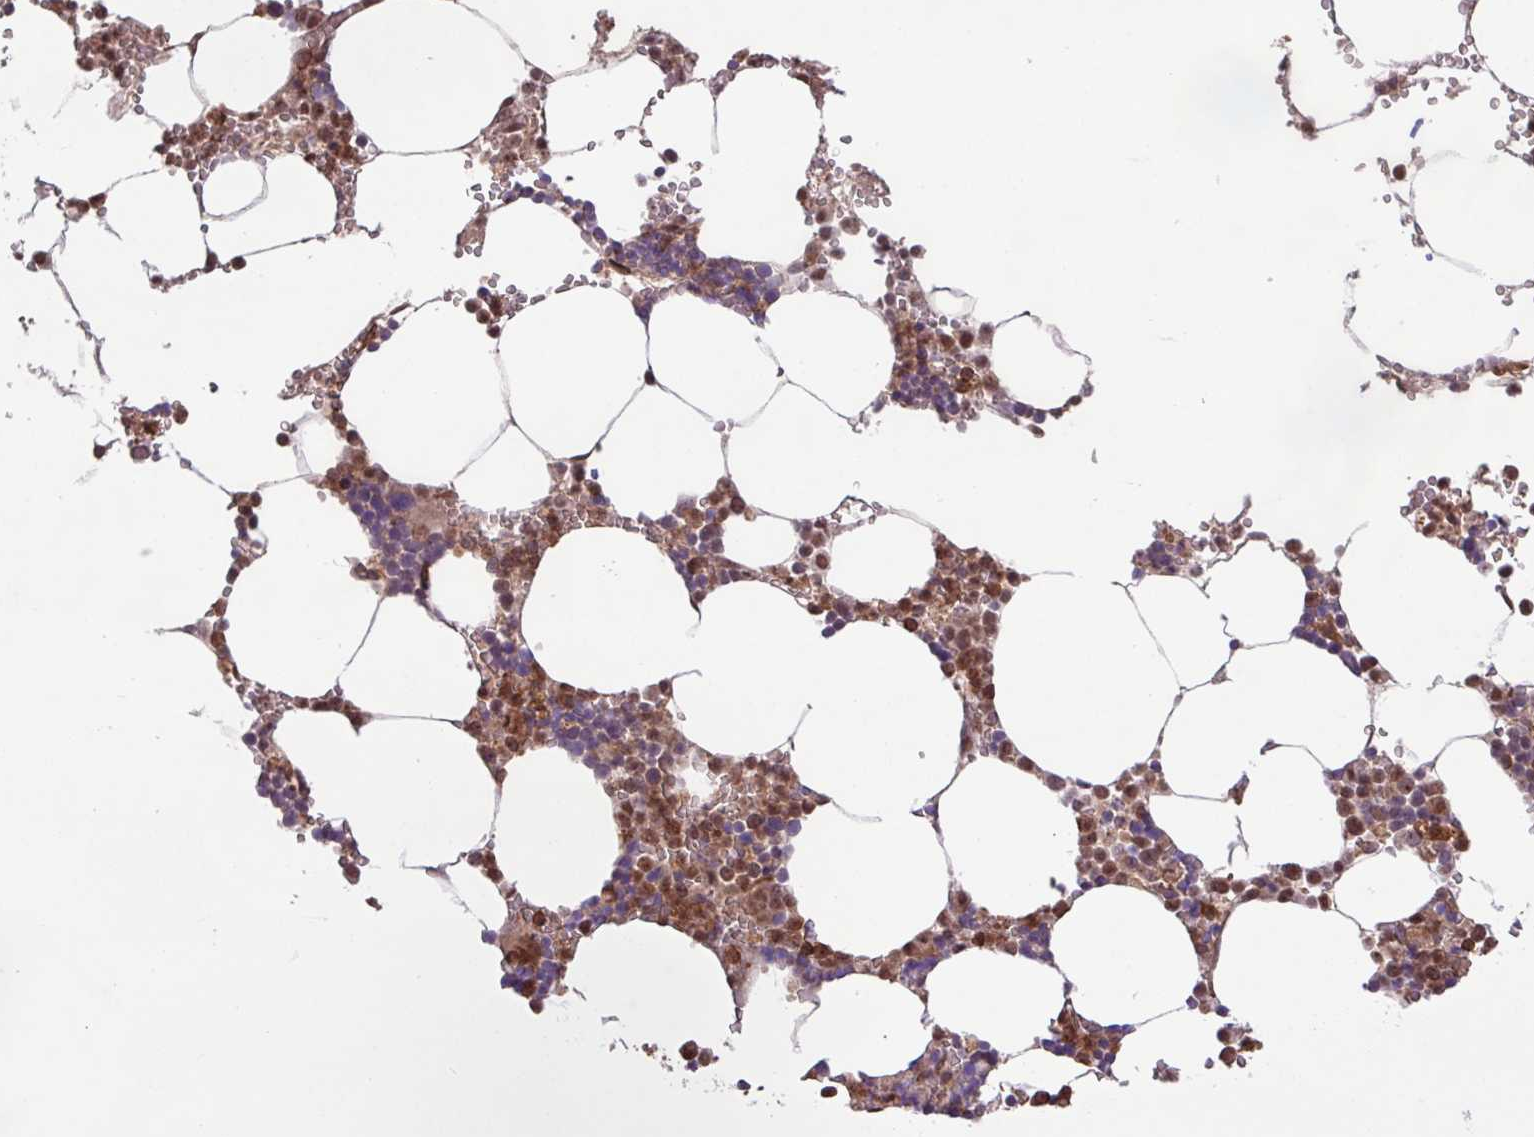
{"staining": {"intensity": "moderate", "quantity": "25%-75%", "location": "cytoplasmic/membranous"}, "tissue": "bone marrow", "cell_type": "Hematopoietic cells", "image_type": "normal", "snomed": [{"axis": "morphology", "description": "Normal tissue, NOS"}, {"axis": "topography", "description": "Bone marrow"}], "caption": "Immunohistochemical staining of unremarkable human bone marrow exhibits 25%-75% levels of moderate cytoplasmic/membranous protein positivity in about 25%-75% of hematopoietic cells.", "gene": "GON7", "patient": {"sex": "male", "age": 70}}